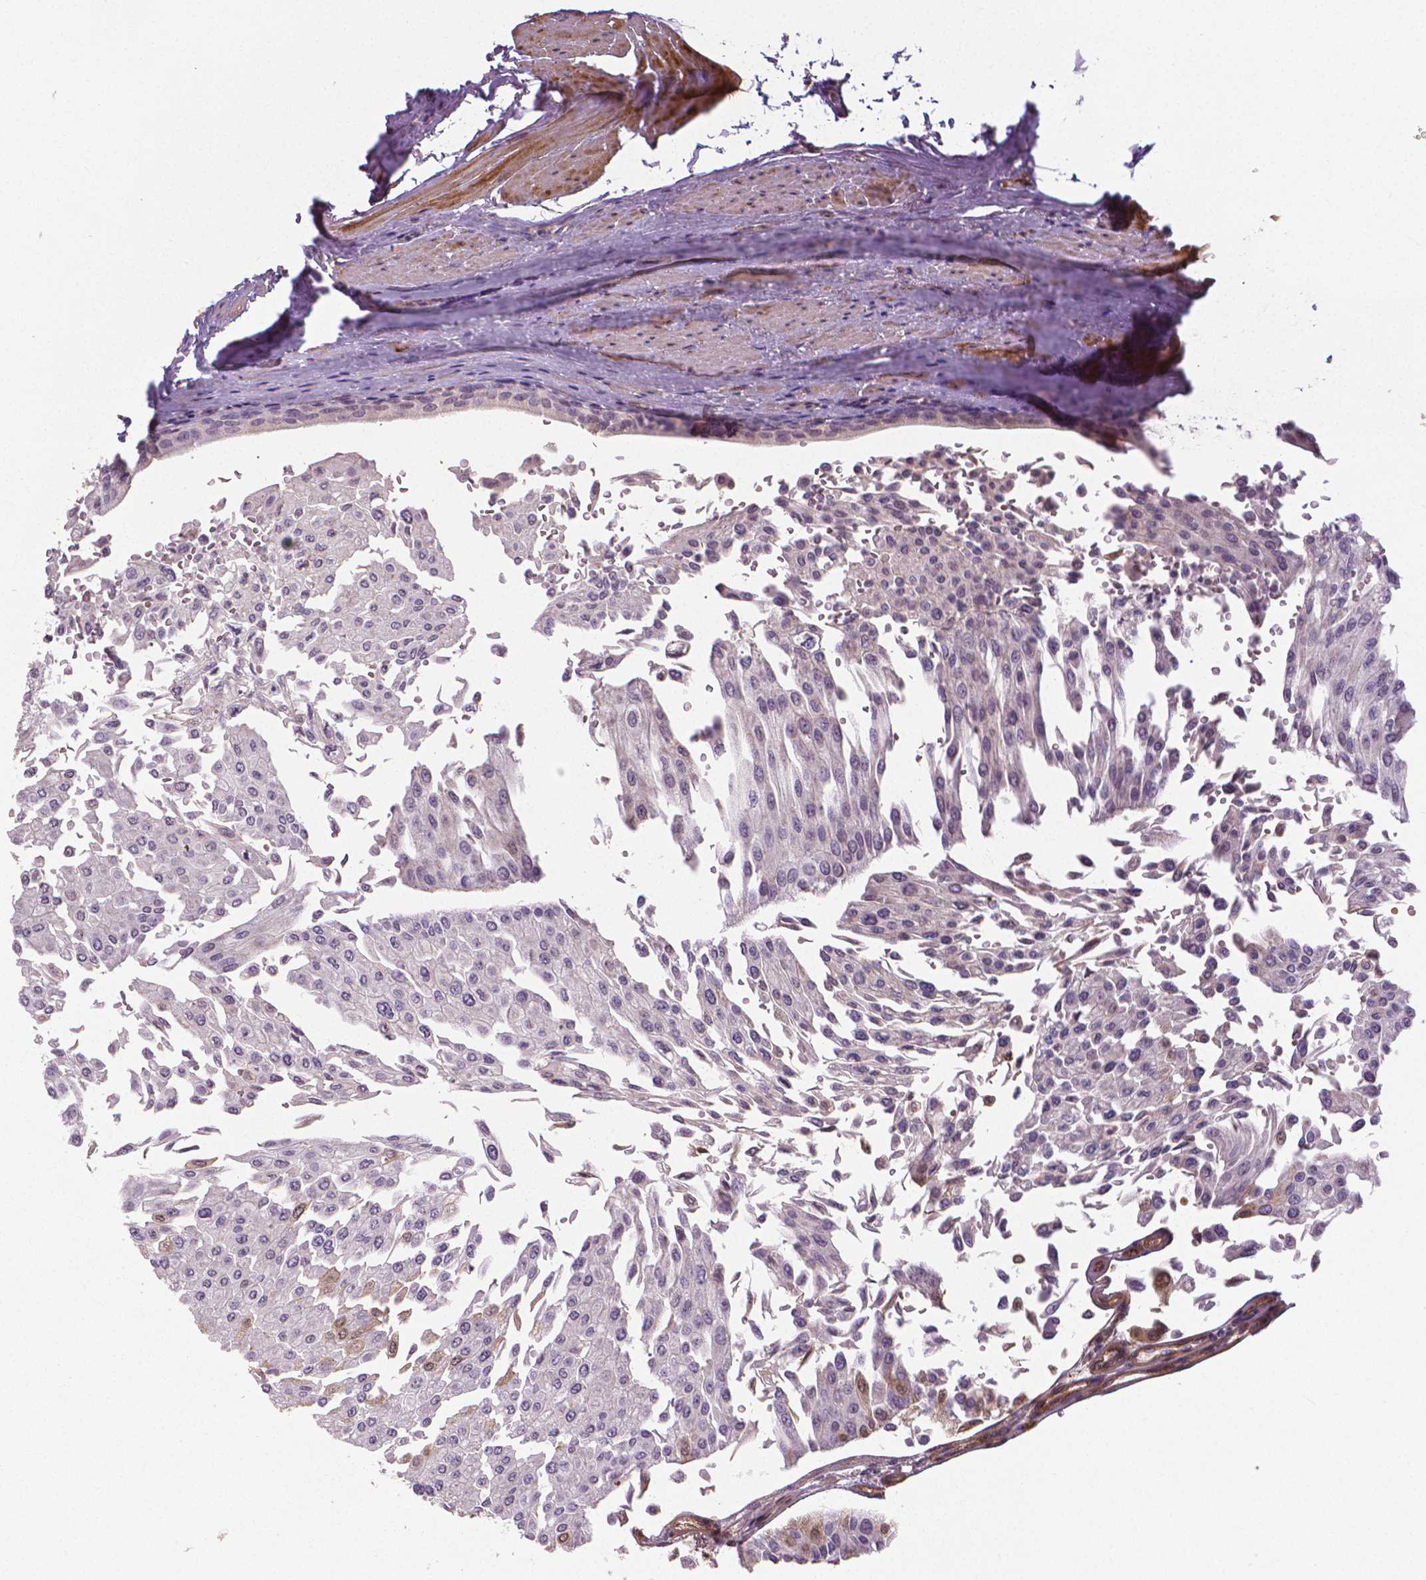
{"staining": {"intensity": "negative", "quantity": "none", "location": "none"}, "tissue": "urothelial cancer", "cell_type": "Tumor cells", "image_type": "cancer", "snomed": [{"axis": "morphology", "description": "Urothelial carcinoma, NOS"}, {"axis": "topography", "description": "Urinary bladder"}], "caption": "This histopathology image is of urothelial cancer stained with immunohistochemistry to label a protein in brown with the nuclei are counter-stained blue. There is no staining in tumor cells.", "gene": "FLT1", "patient": {"sex": "male", "age": 67}}